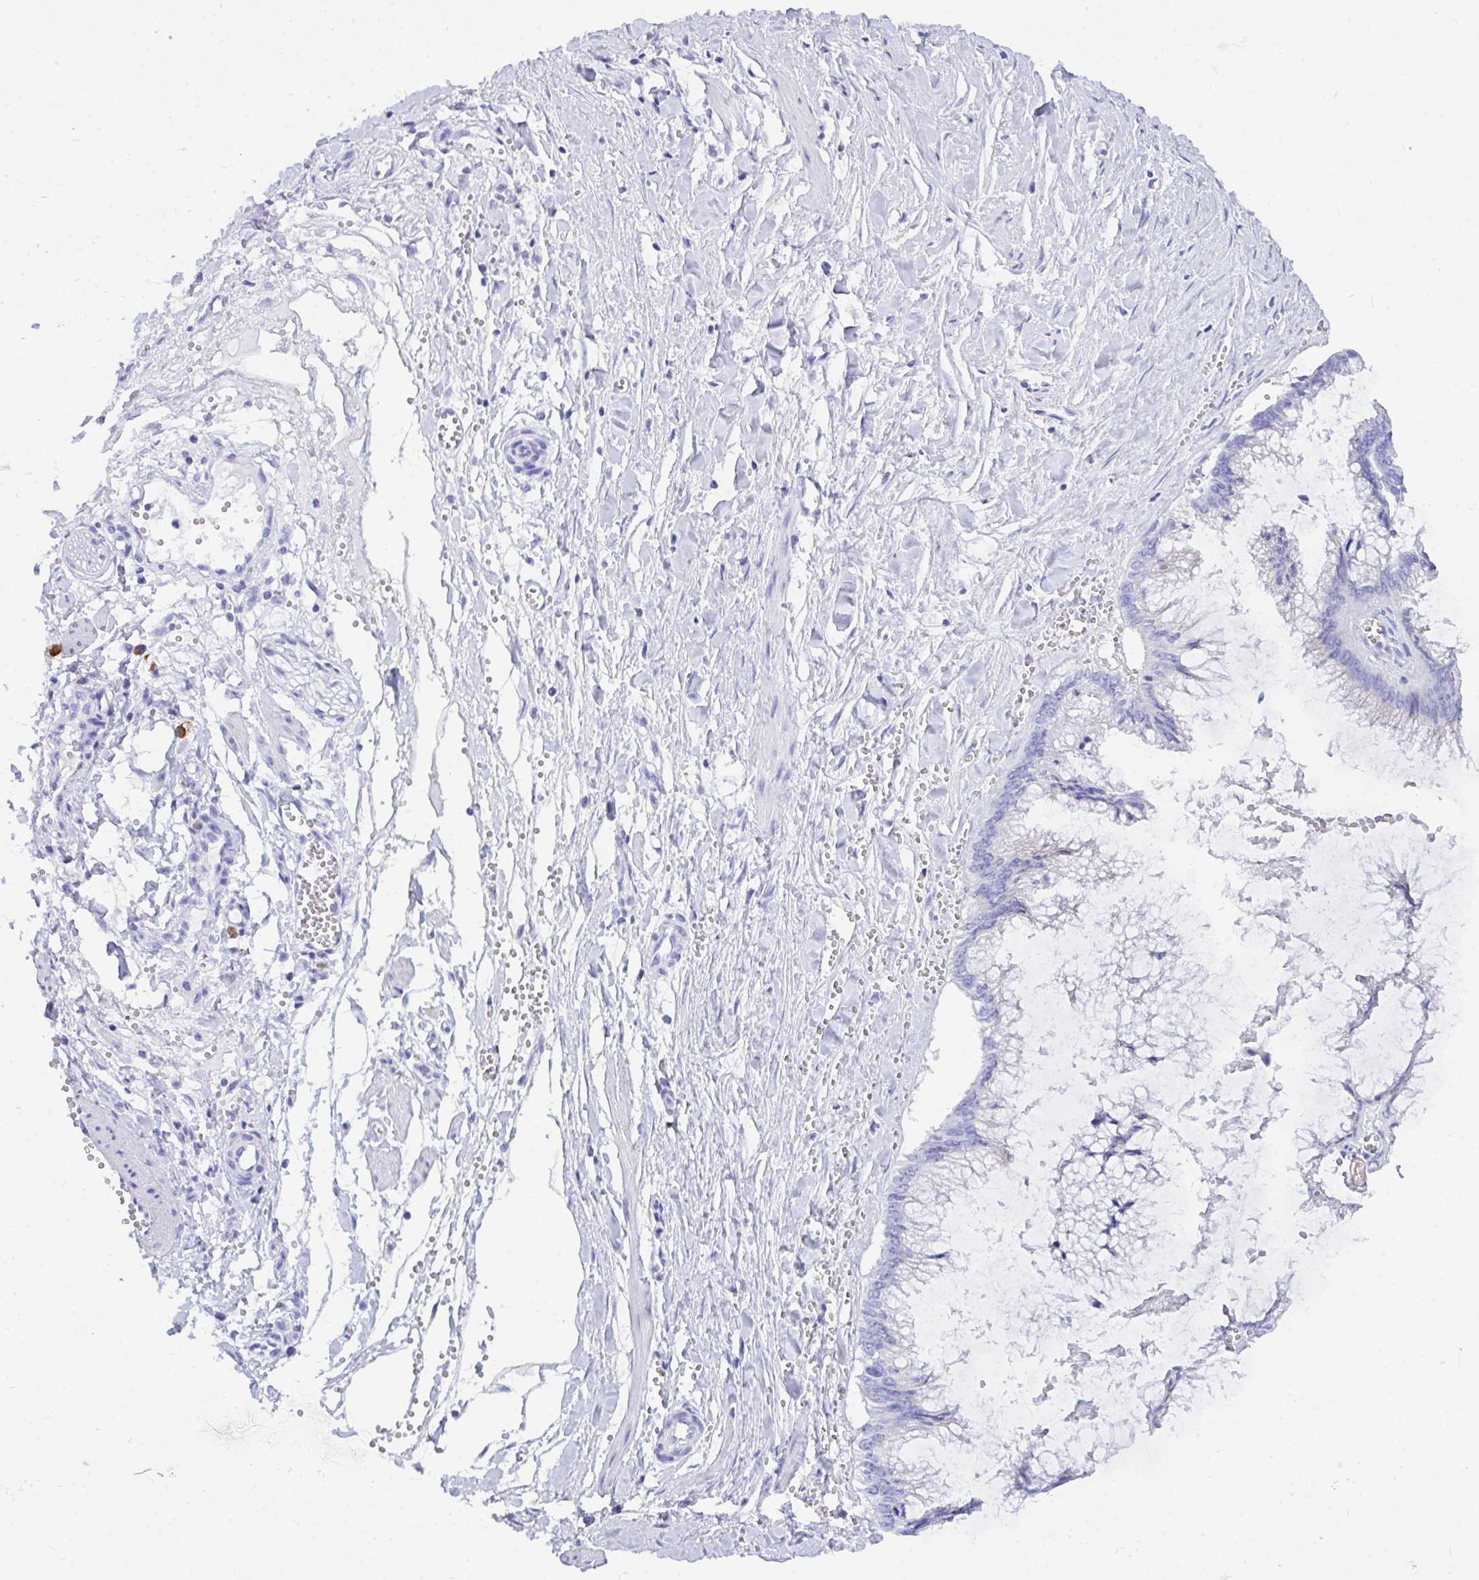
{"staining": {"intensity": "negative", "quantity": "none", "location": "none"}, "tissue": "ovarian cancer", "cell_type": "Tumor cells", "image_type": "cancer", "snomed": [{"axis": "morphology", "description": "Cystadenocarcinoma, mucinous, NOS"}, {"axis": "topography", "description": "Ovary"}], "caption": "Immunohistochemistry micrograph of human mucinous cystadenocarcinoma (ovarian) stained for a protein (brown), which demonstrates no positivity in tumor cells.", "gene": "BEST4", "patient": {"sex": "female", "age": 44}}